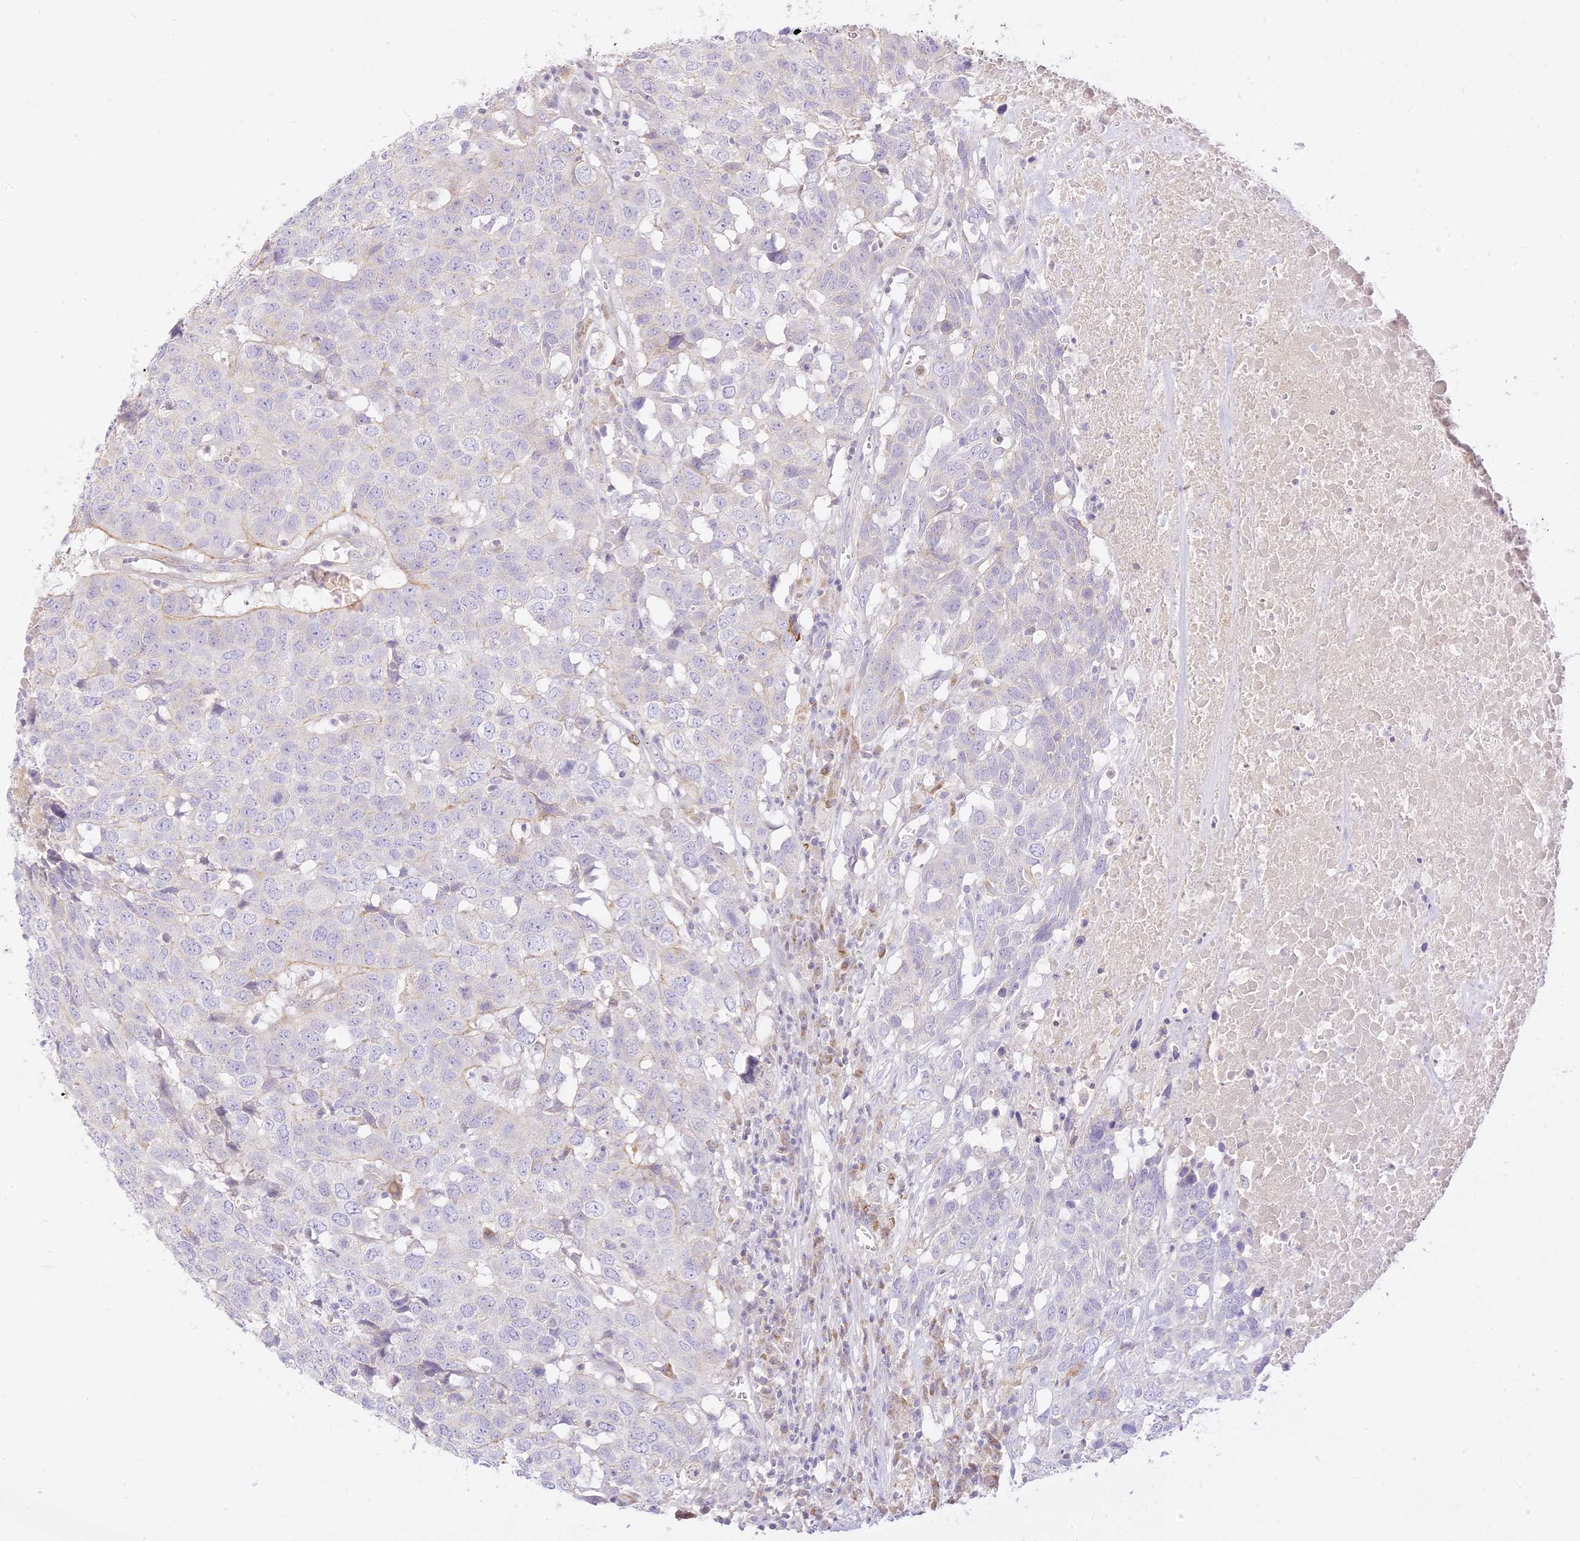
{"staining": {"intensity": "negative", "quantity": "none", "location": "none"}, "tissue": "head and neck cancer", "cell_type": "Tumor cells", "image_type": "cancer", "snomed": [{"axis": "morphology", "description": "Squamous cell carcinoma, NOS"}, {"axis": "topography", "description": "Head-Neck"}], "caption": "A high-resolution image shows immunohistochemistry staining of head and neck cancer (squamous cell carcinoma), which exhibits no significant staining in tumor cells.", "gene": "LRRC15", "patient": {"sex": "male", "age": 66}}